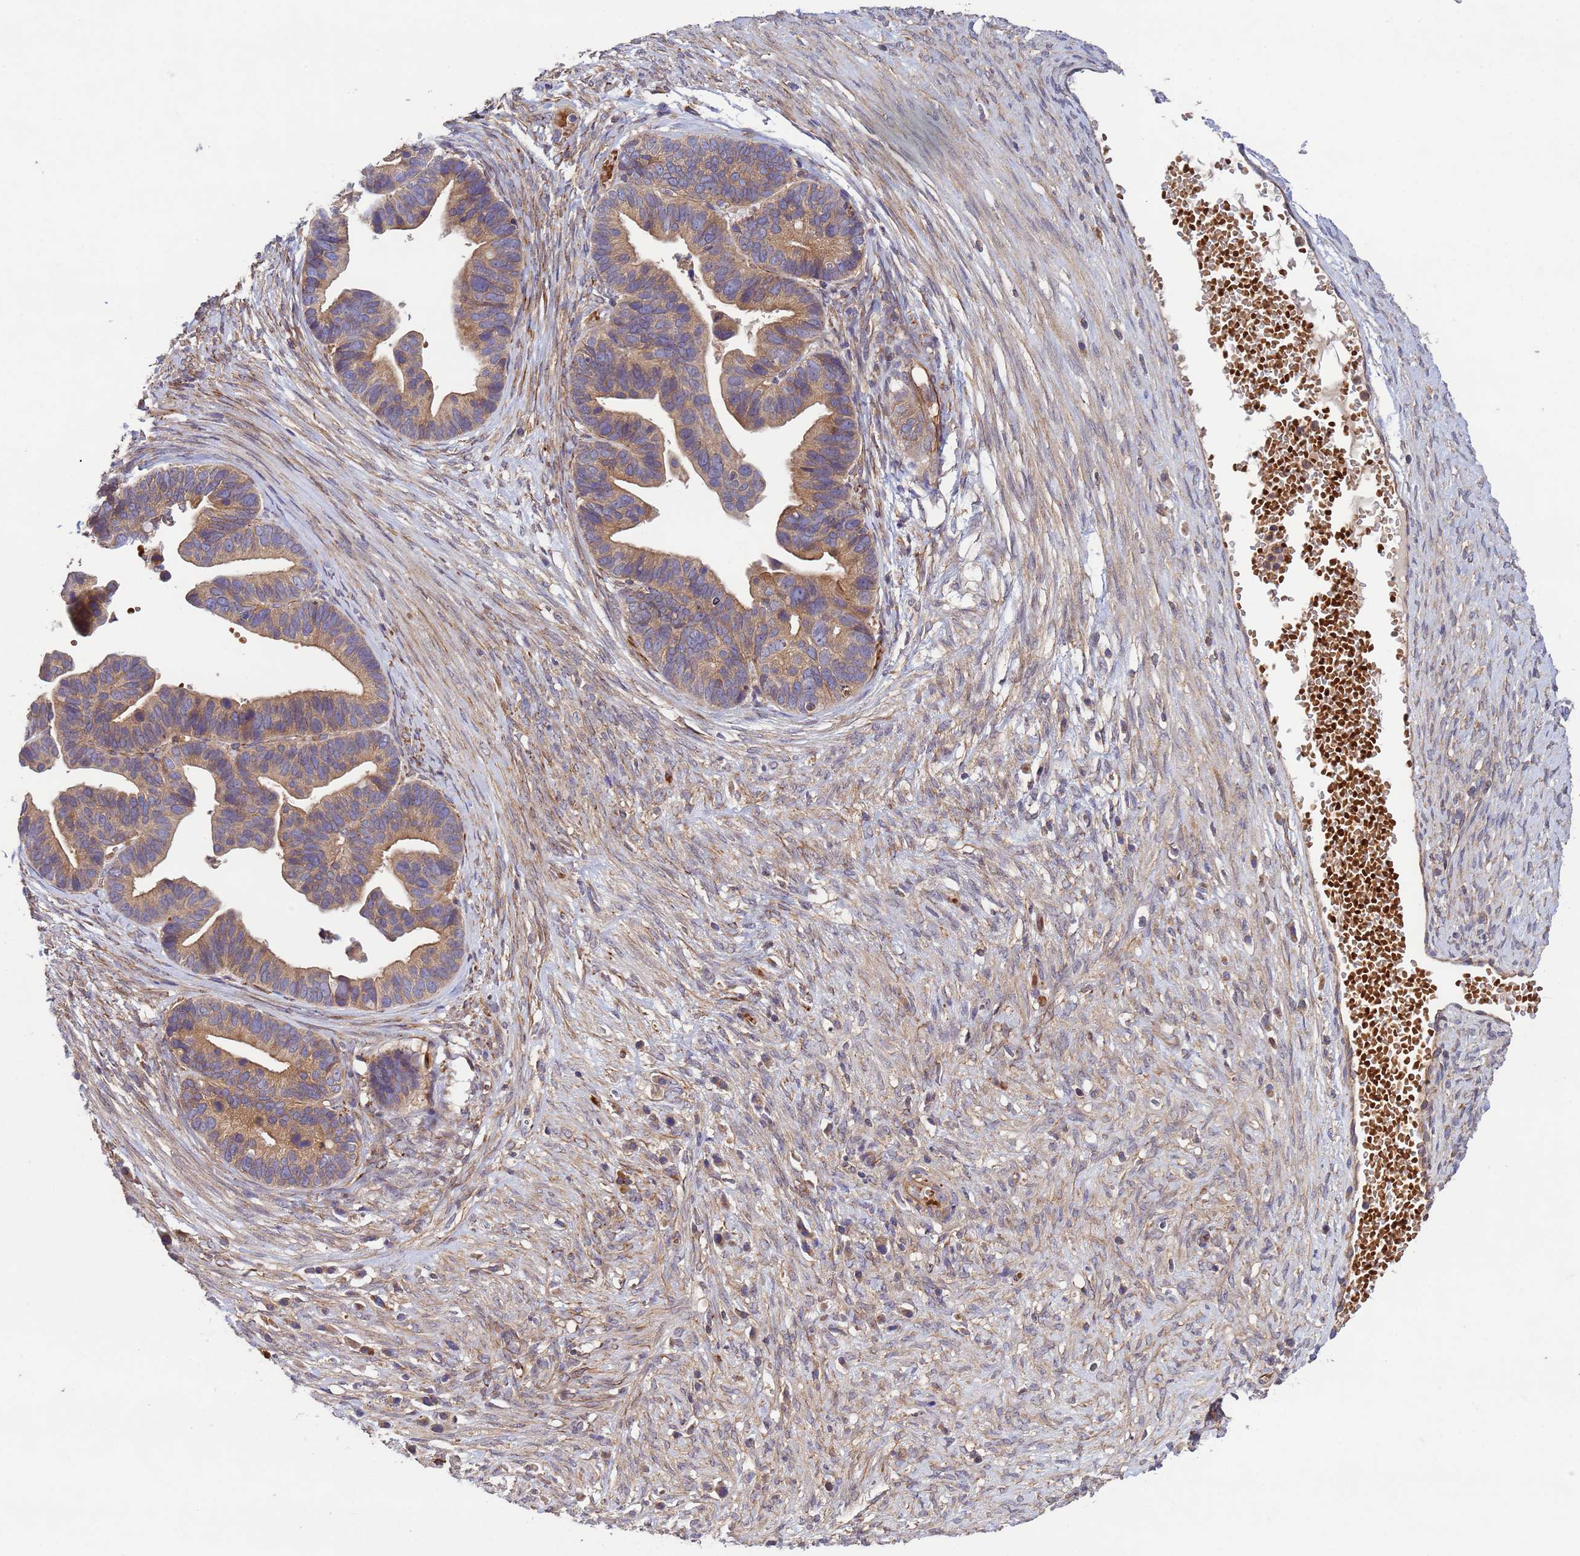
{"staining": {"intensity": "moderate", "quantity": ">75%", "location": "cytoplasmic/membranous"}, "tissue": "ovarian cancer", "cell_type": "Tumor cells", "image_type": "cancer", "snomed": [{"axis": "morphology", "description": "Cystadenocarcinoma, serous, NOS"}, {"axis": "topography", "description": "Ovary"}], "caption": "Immunohistochemical staining of human serous cystadenocarcinoma (ovarian) demonstrates medium levels of moderate cytoplasmic/membranous protein expression in approximately >75% of tumor cells.", "gene": "RAB10", "patient": {"sex": "female", "age": 56}}